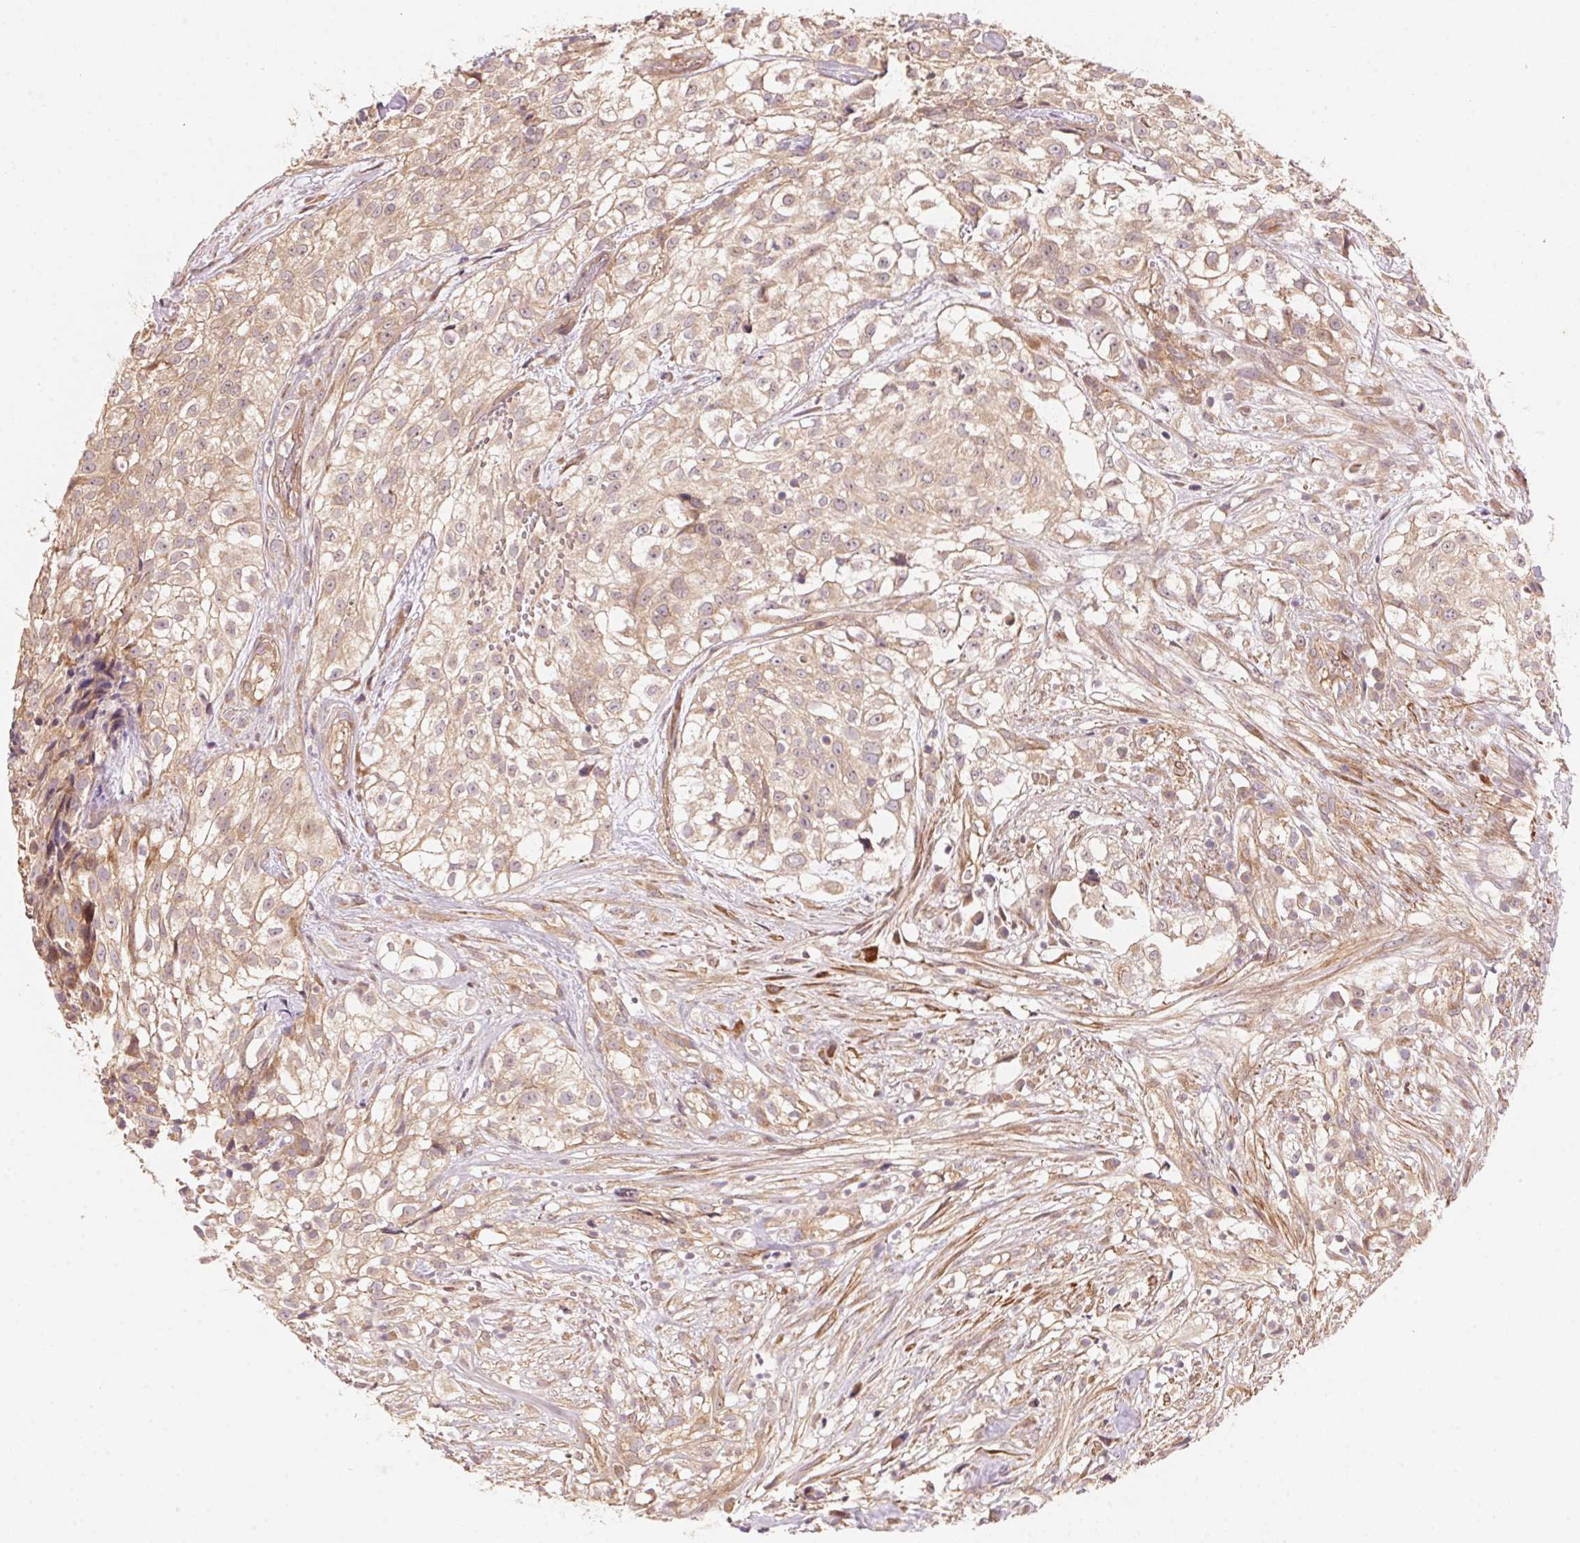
{"staining": {"intensity": "weak", "quantity": ">75%", "location": "cytoplasmic/membranous"}, "tissue": "urothelial cancer", "cell_type": "Tumor cells", "image_type": "cancer", "snomed": [{"axis": "morphology", "description": "Urothelial carcinoma, High grade"}, {"axis": "topography", "description": "Urinary bladder"}], "caption": "Immunohistochemistry (IHC) of human high-grade urothelial carcinoma demonstrates low levels of weak cytoplasmic/membranous positivity in approximately >75% of tumor cells.", "gene": "TNIP2", "patient": {"sex": "male", "age": 56}}